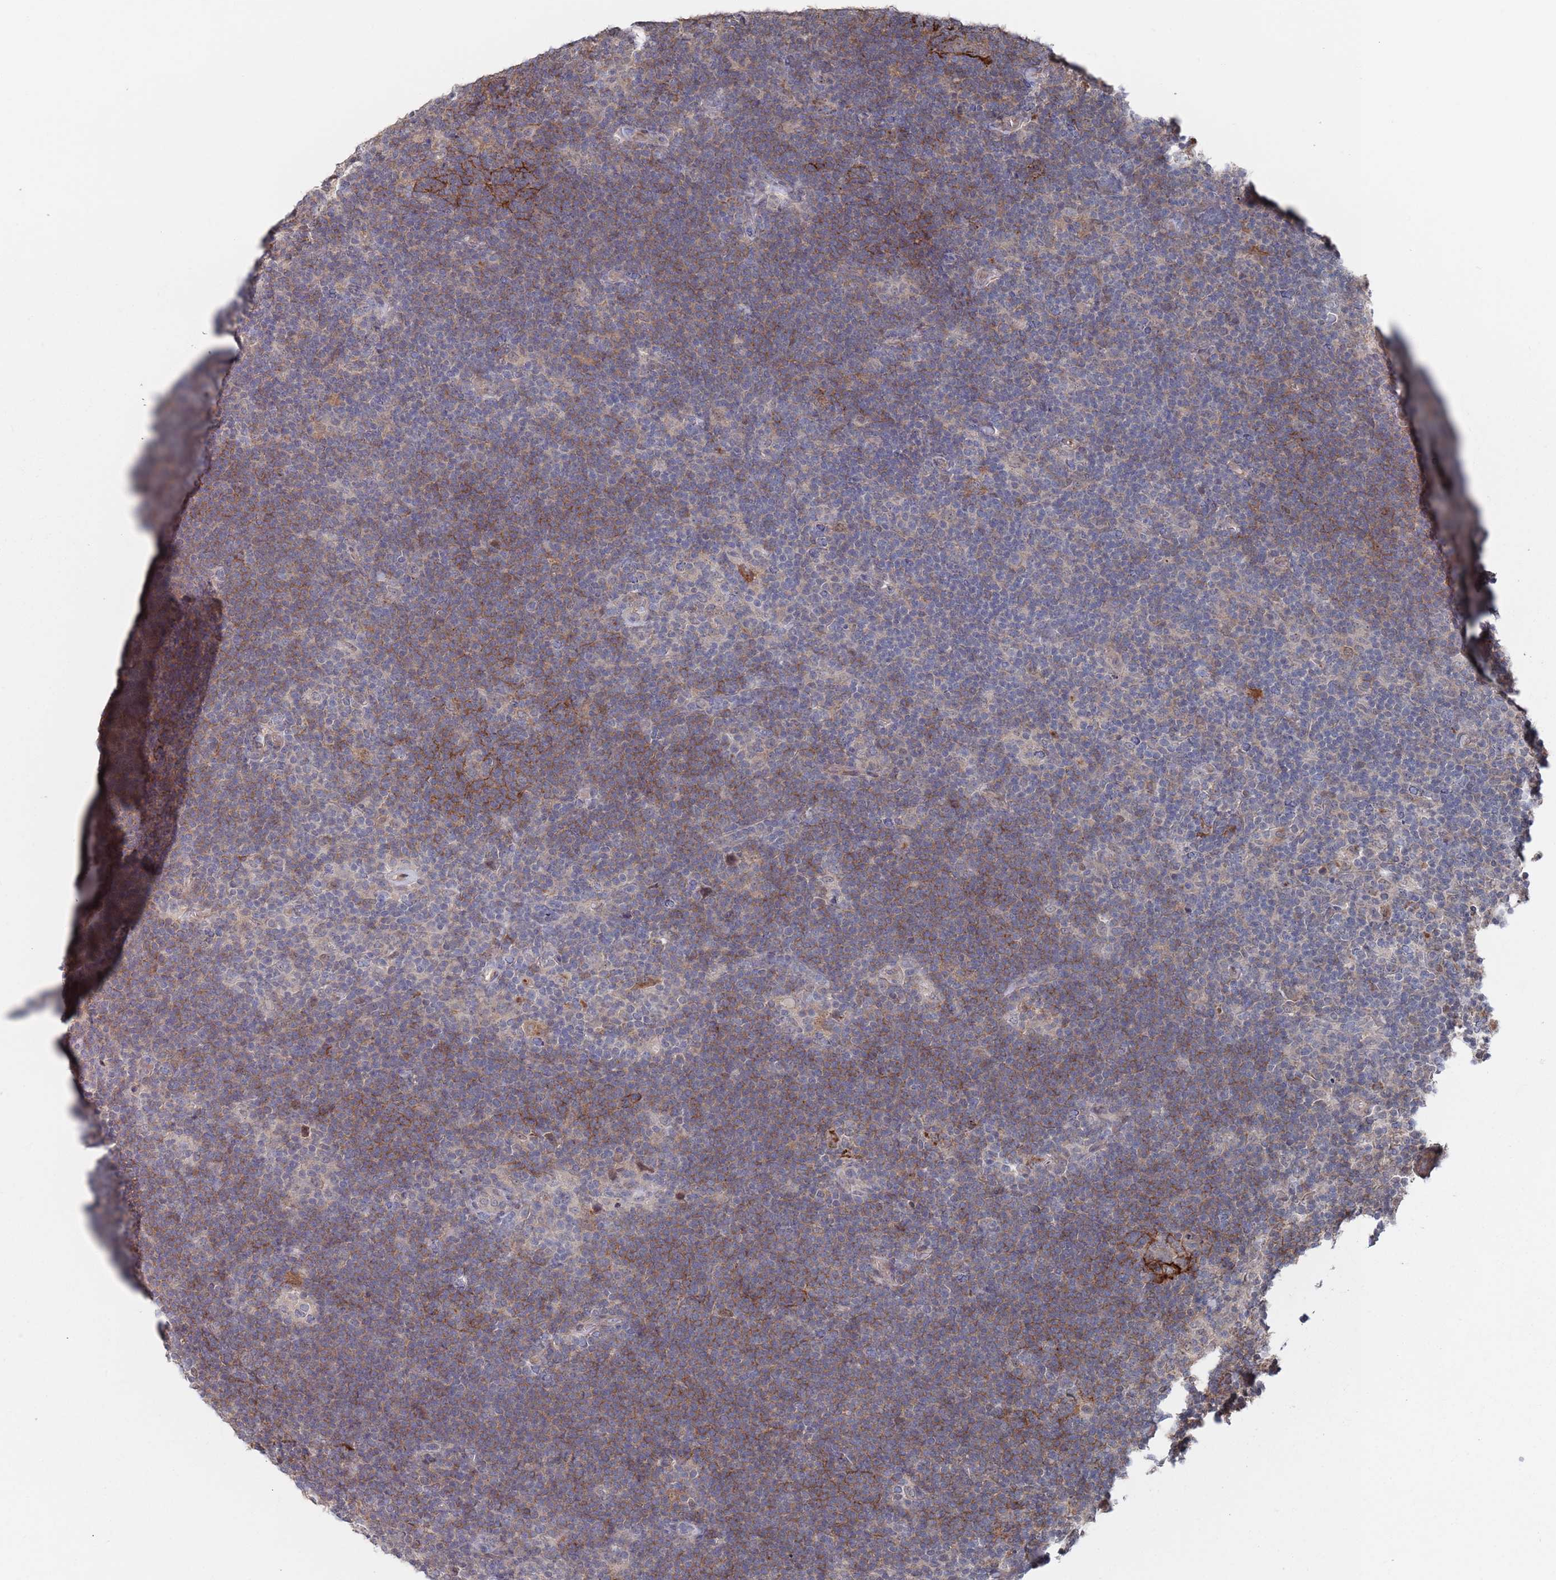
{"staining": {"intensity": "negative", "quantity": "none", "location": "none"}, "tissue": "lymphoma", "cell_type": "Tumor cells", "image_type": "cancer", "snomed": [{"axis": "morphology", "description": "Hodgkin's disease, NOS"}, {"axis": "topography", "description": "Lymph node"}], "caption": "Lymphoma stained for a protein using immunohistochemistry (IHC) shows no positivity tumor cells.", "gene": "DGKD", "patient": {"sex": "female", "age": 57}}